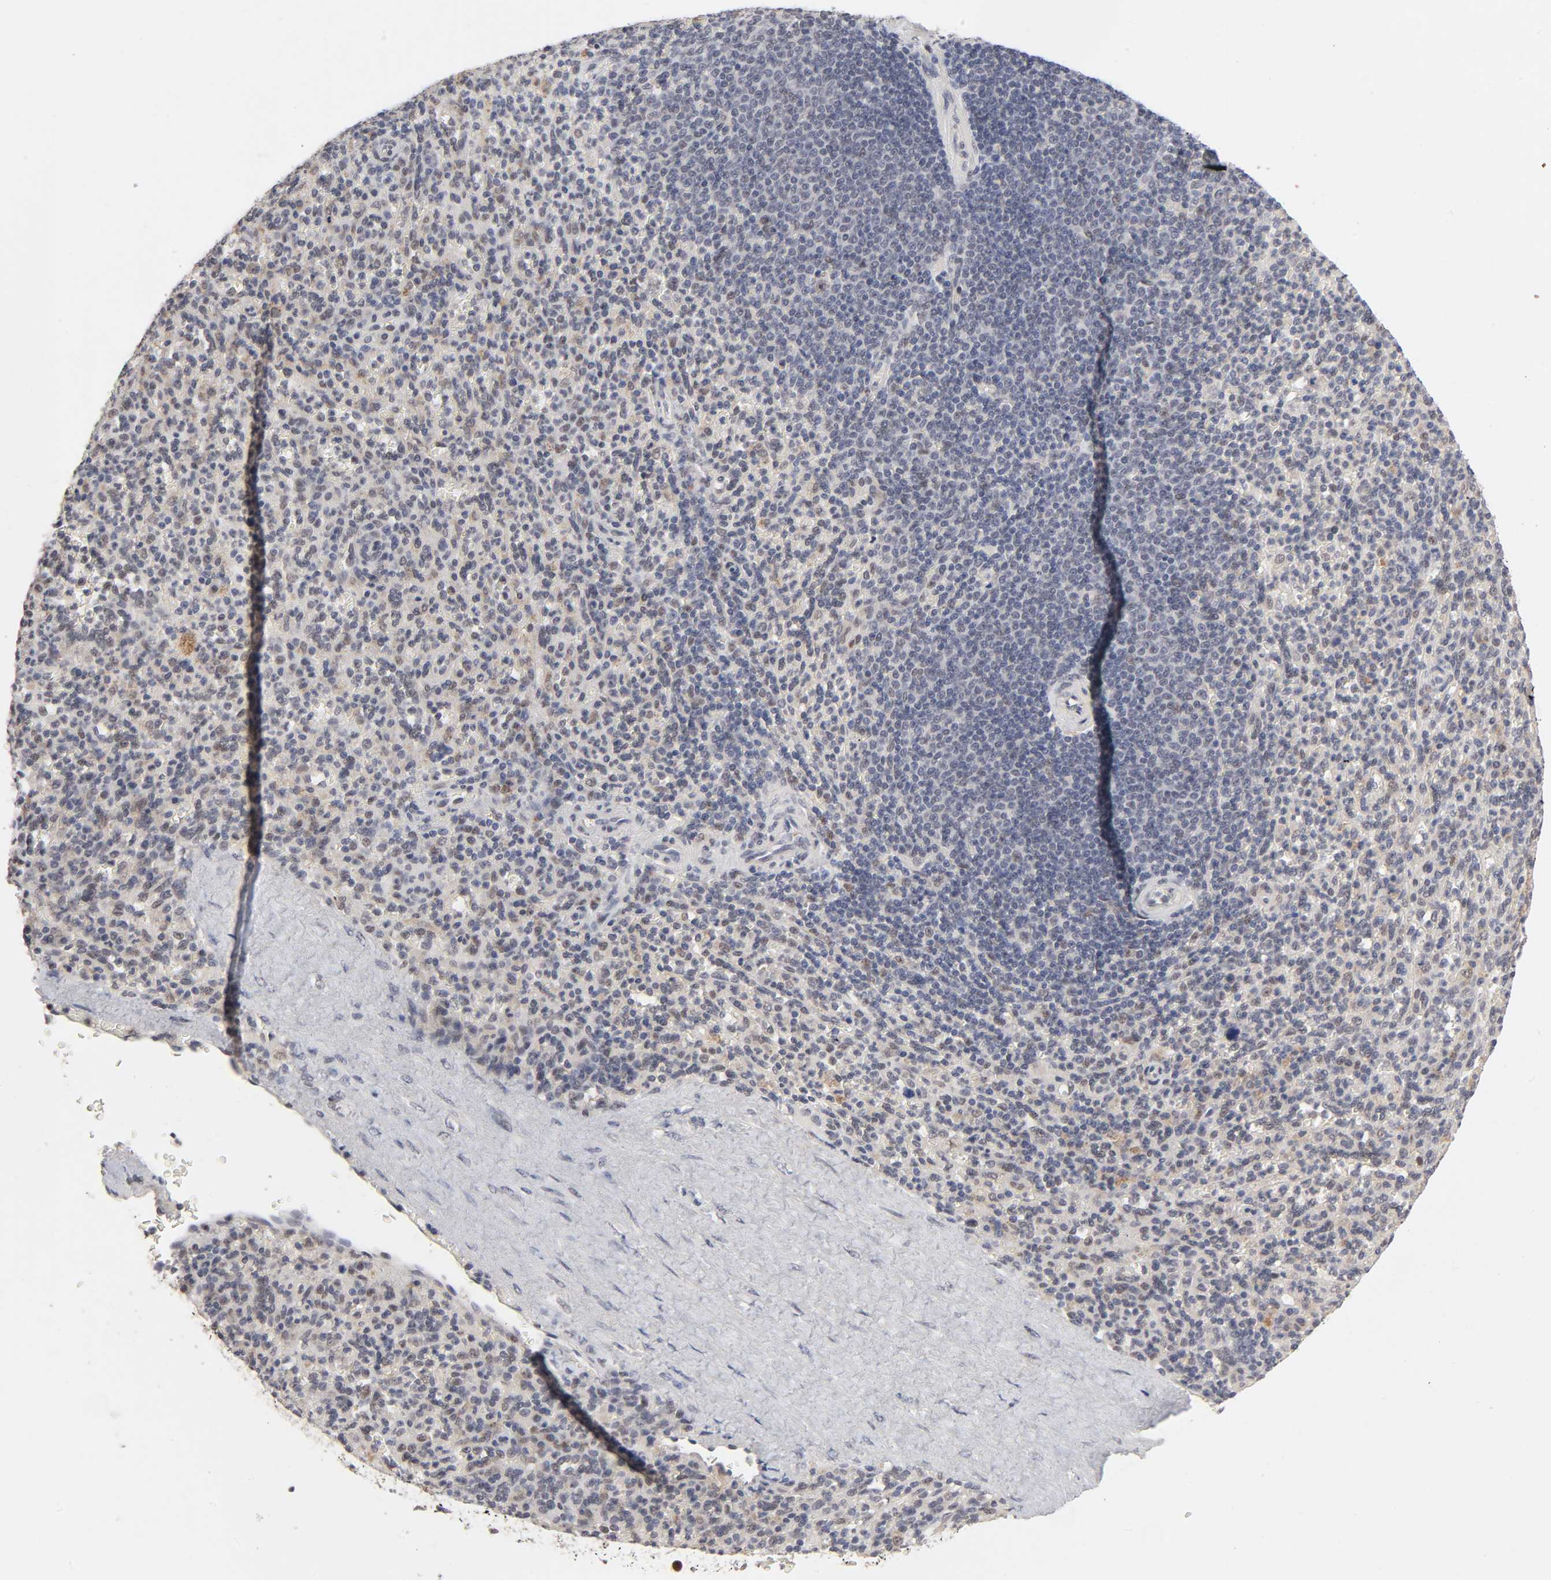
{"staining": {"intensity": "moderate", "quantity": "25%-75%", "location": "nuclear"}, "tissue": "spleen", "cell_type": "Cells in red pulp", "image_type": "normal", "snomed": [{"axis": "morphology", "description": "Normal tissue, NOS"}, {"axis": "topography", "description": "Spleen"}], "caption": "Immunohistochemical staining of benign human spleen reveals moderate nuclear protein expression in approximately 25%-75% of cells in red pulp.", "gene": "EP300", "patient": {"sex": "male", "age": 36}}